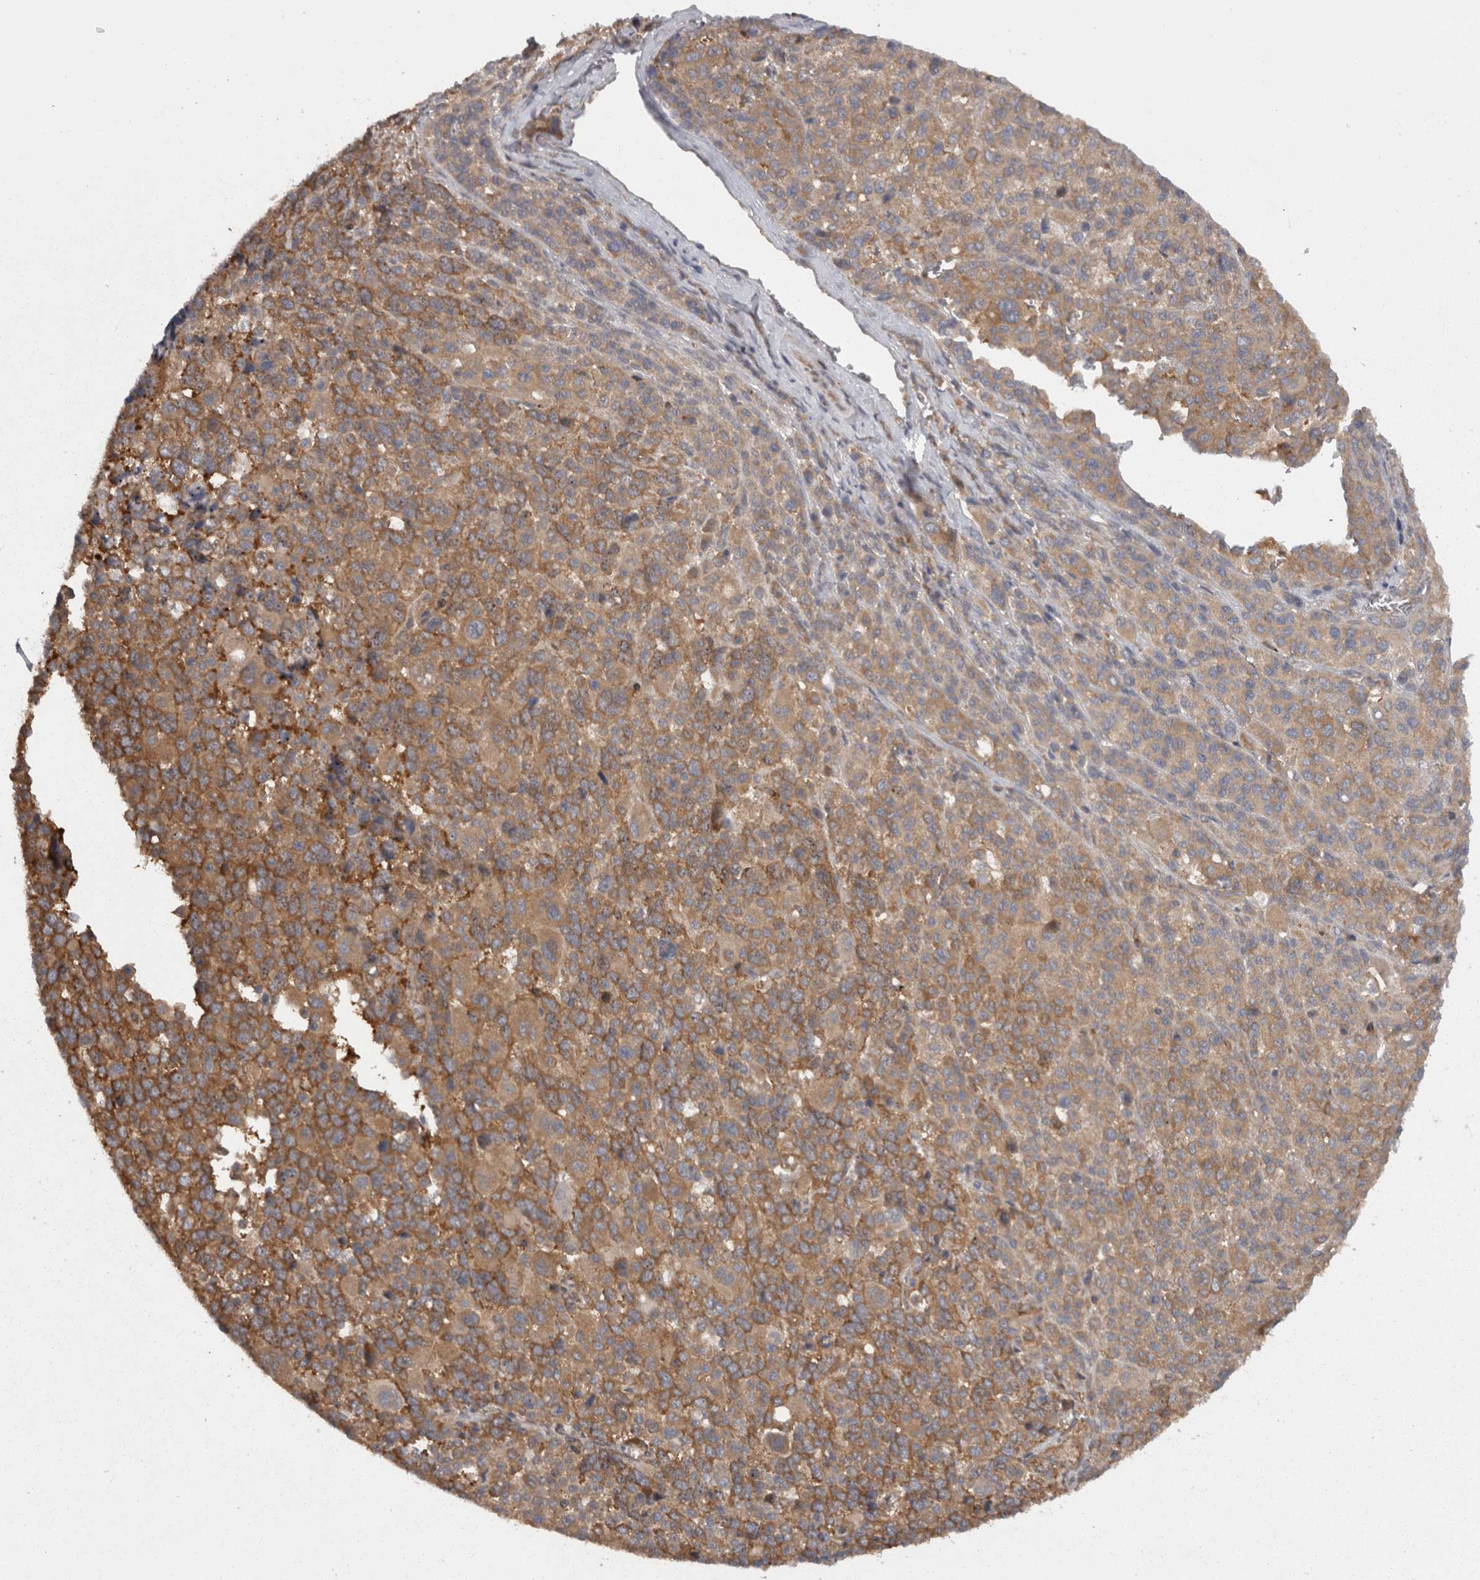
{"staining": {"intensity": "moderate", "quantity": ">75%", "location": "cytoplasmic/membranous"}, "tissue": "melanoma", "cell_type": "Tumor cells", "image_type": "cancer", "snomed": [{"axis": "morphology", "description": "Malignant melanoma, Metastatic site"}, {"axis": "topography", "description": "Skin"}], "caption": "Immunohistochemical staining of melanoma exhibits medium levels of moderate cytoplasmic/membranous protein positivity in about >75% of tumor cells.", "gene": "SMCR8", "patient": {"sex": "female", "age": 74}}